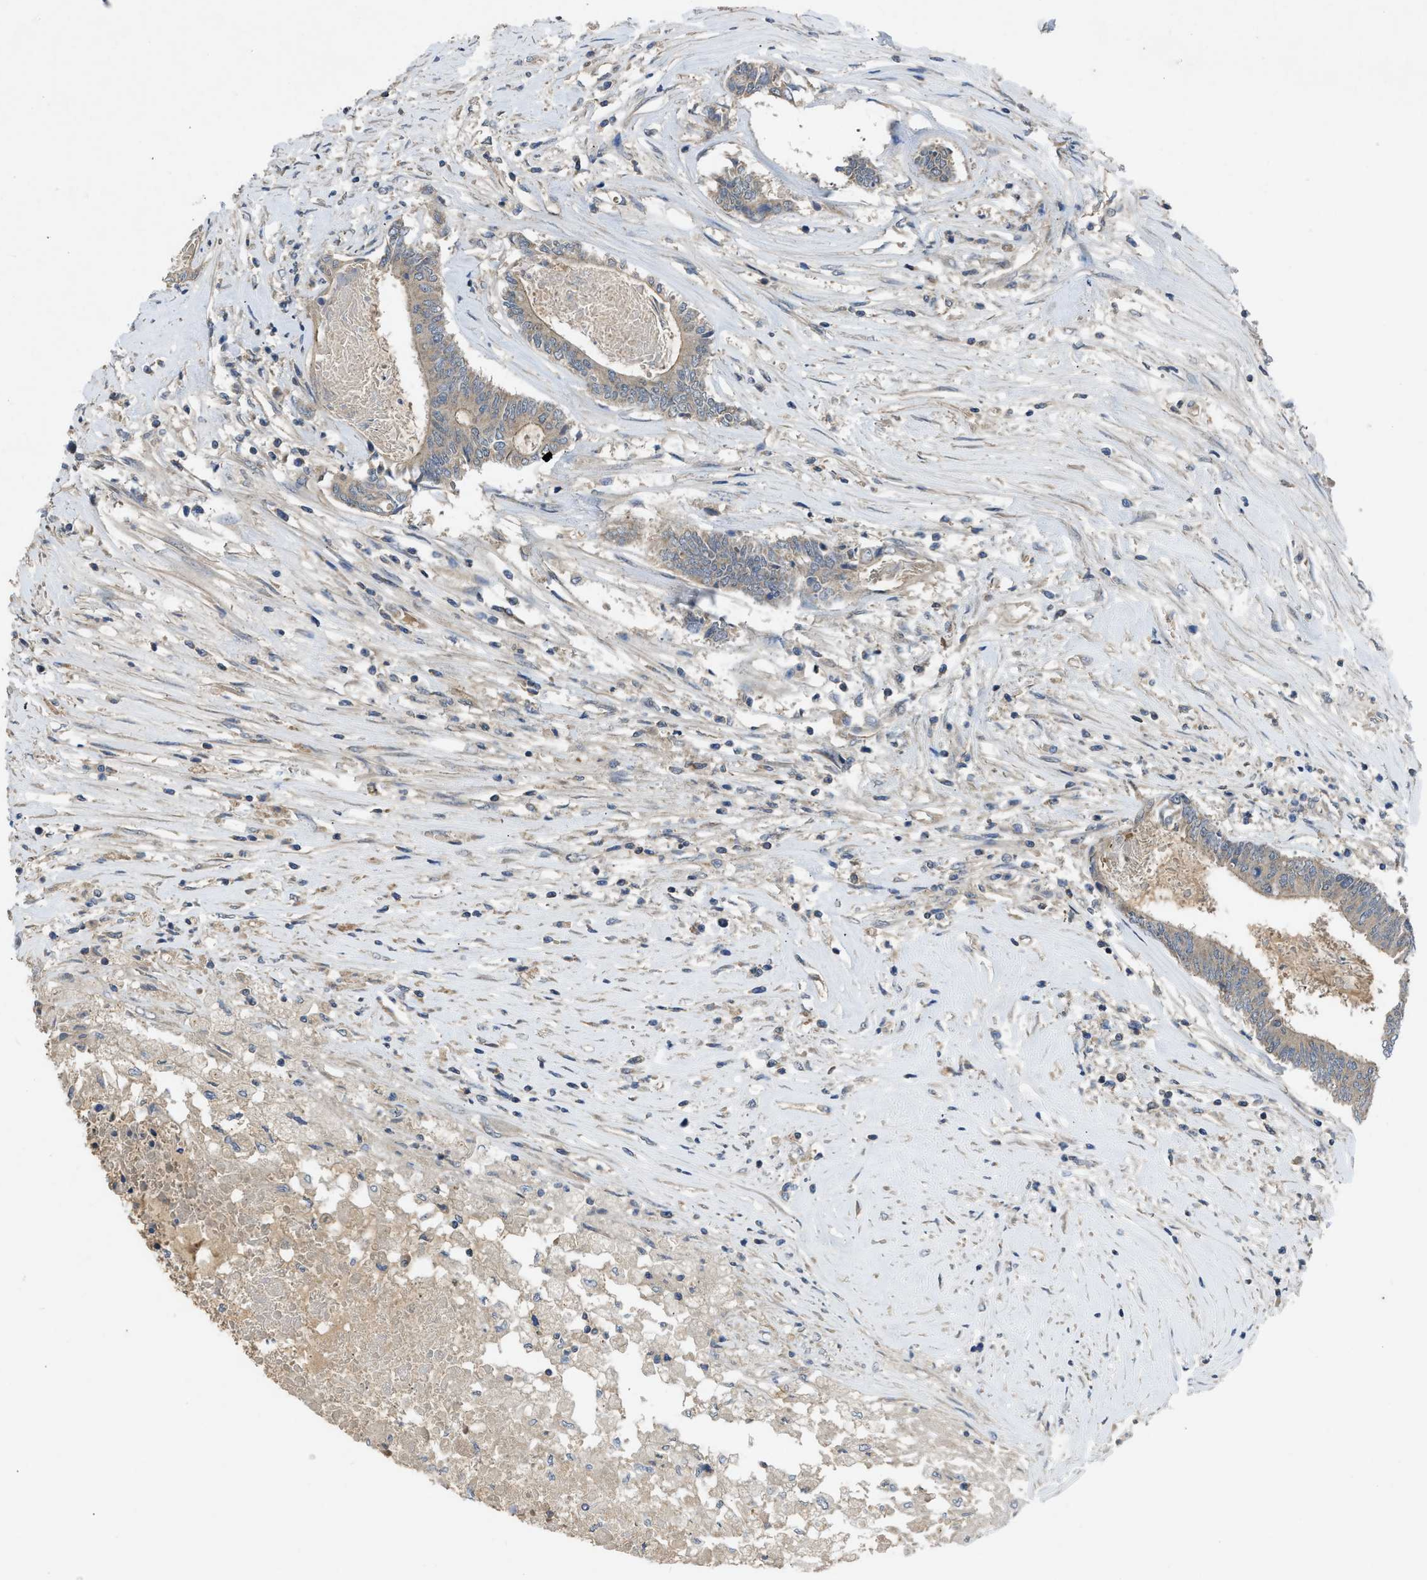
{"staining": {"intensity": "weak", "quantity": "25%-75%", "location": "cytoplasmic/membranous"}, "tissue": "colorectal cancer", "cell_type": "Tumor cells", "image_type": "cancer", "snomed": [{"axis": "morphology", "description": "Adenocarcinoma, NOS"}, {"axis": "topography", "description": "Rectum"}], "caption": "About 25%-75% of tumor cells in human colorectal cancer (adenocarcinoma) display weak cytoplasmic/membranous protein expression as visualized by brown immunohistochemical staining.", "gene": "PPP3CA", "patient": {"sex": "male", "age": 63}}